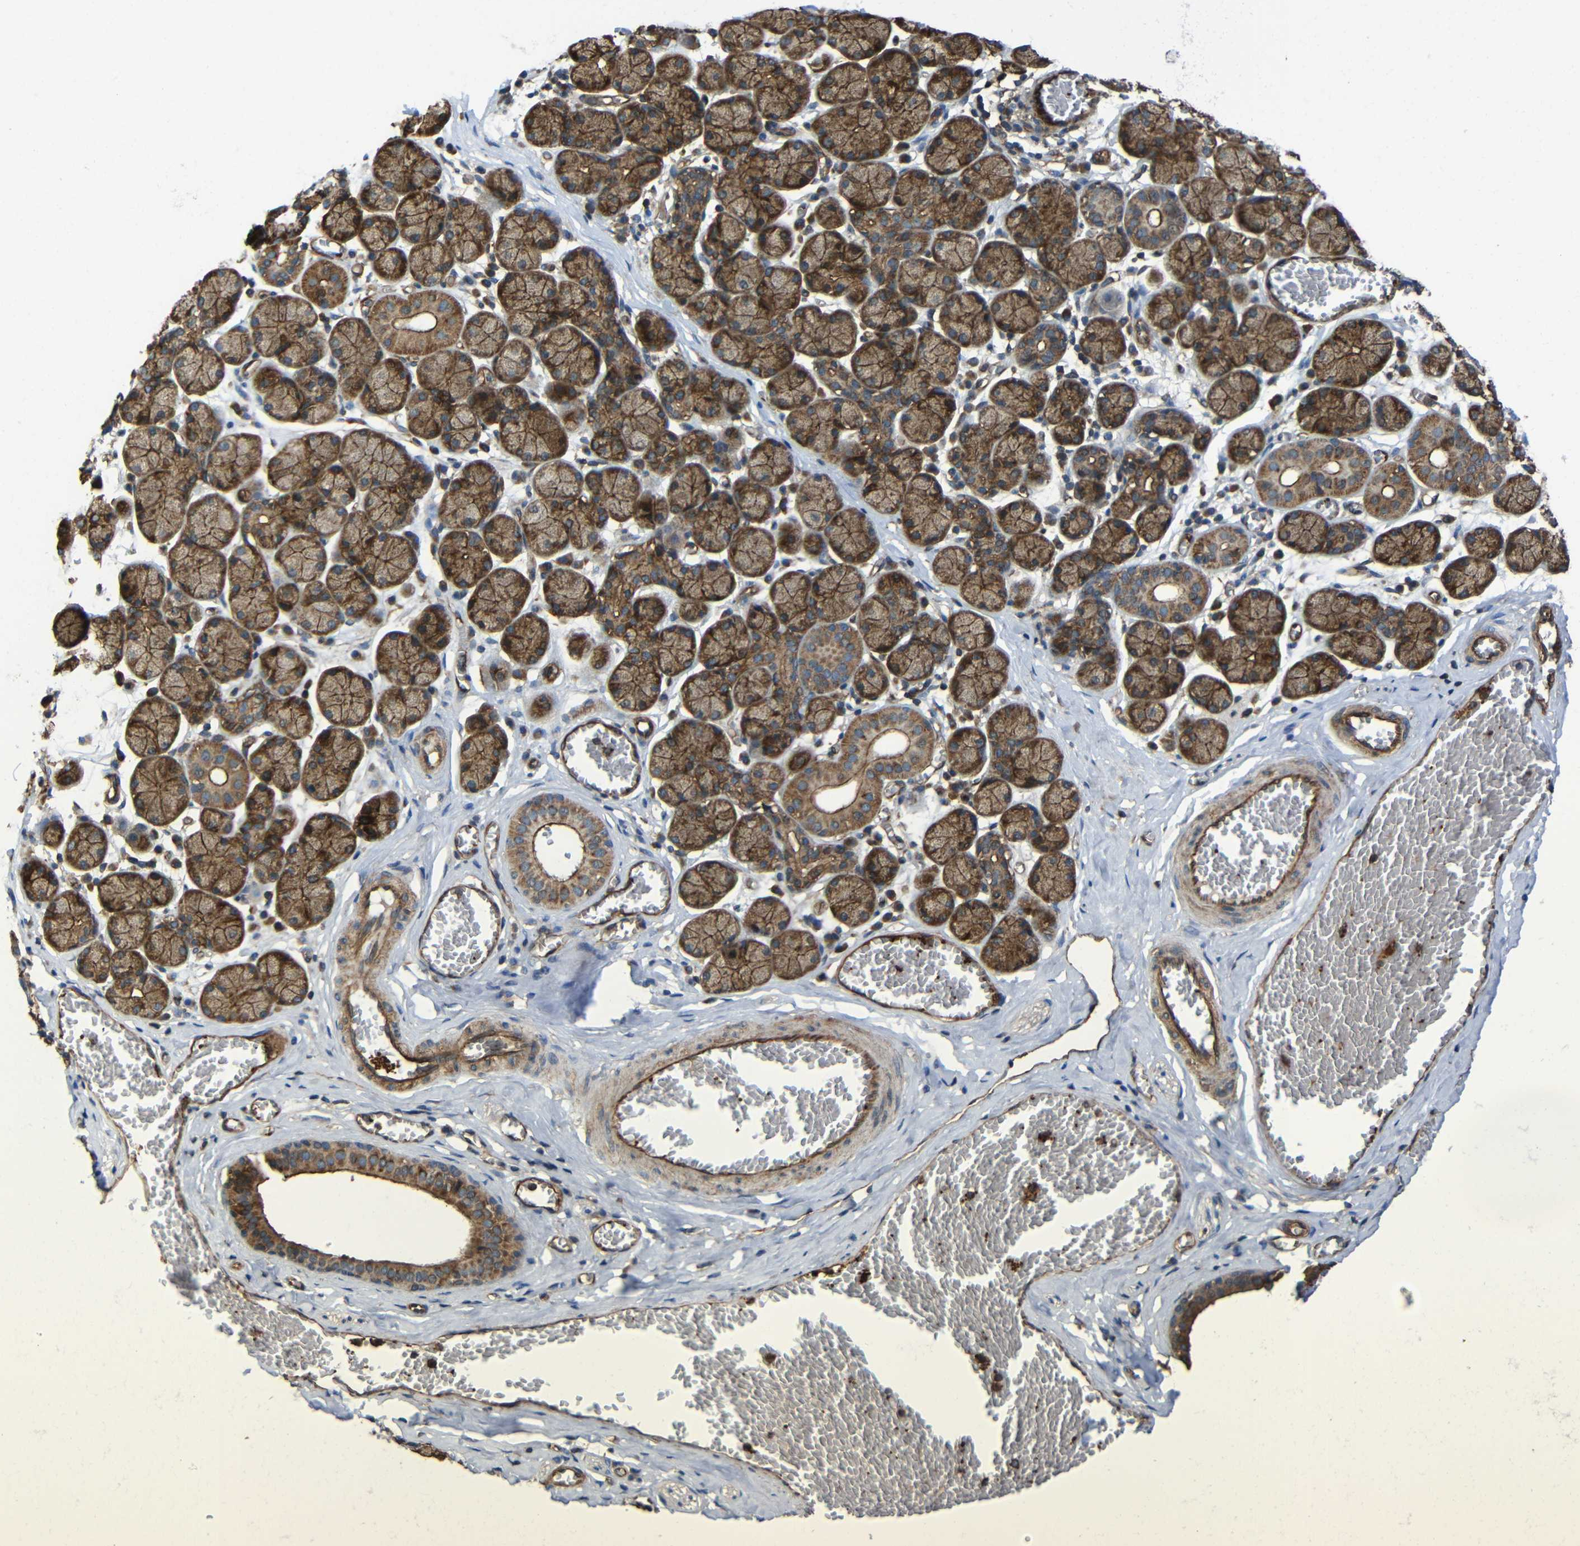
{"staining": {"intensity": "strong", "quantity": ">75%", "location": "cytoplasmic/membranous"}, "tissue": "salivary gland", "cell_type": "Glandular cells", "image_type": "normal", "snomed": [{"axis": "morphology", "description": "Normal tissue, NOS"}, {"axis": "topography", "description": "Salivary gland"}], "caption": "Unremarkable salivary gland displays strong cytoplasmic/membranous positivity in approximately >75% of glandular cells (DAB = brown stain, brightfield microscopy at high magnification)..", "gene": "PTCH1", "patient": {"sex": "female", "age": 24}}